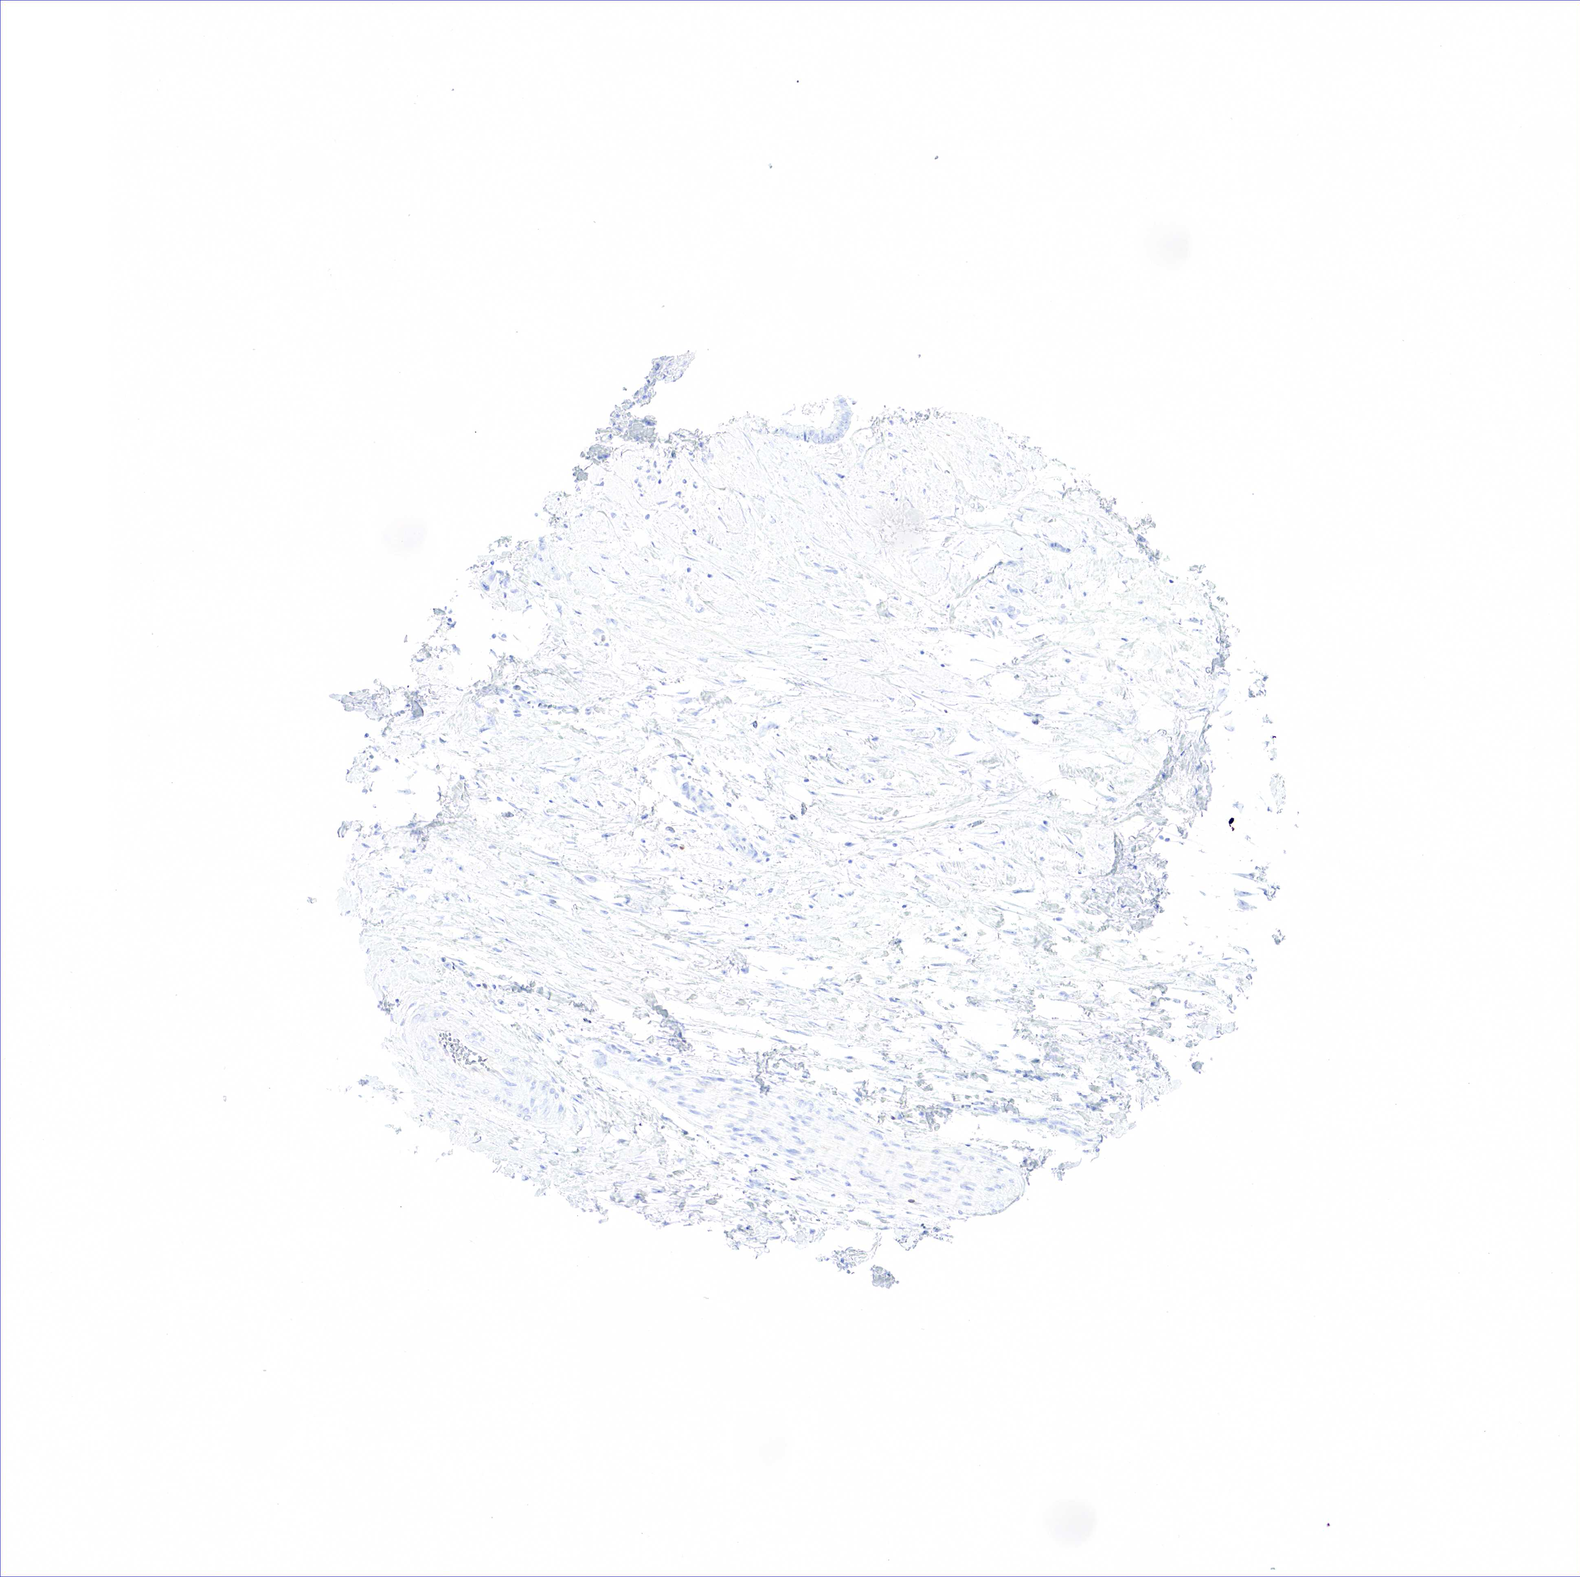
{"staining": {"intensity": "negative", "quantity": "none", "location": "none"}, "tissue": "liver cancer", "cell_type": "Tumor cells", "image_type": "cancer", "snomed": [{"axis": "morphology", "description": "Cholangiocarcinoma"}, {"axis": "topography", "description": "Liver"}], "caption": "Tumor cells are negative for brown protein staining in liver cholangiocarcinoma. (Stains: DAB (3,3'-diaminobenzidine) immunohistochemistry with hematoxylin counter stain, Microscopy: brightfield microscopy at high magnification).", "gene": "TNFRSF8", "patient": {"sex": "male", "age": 57}}